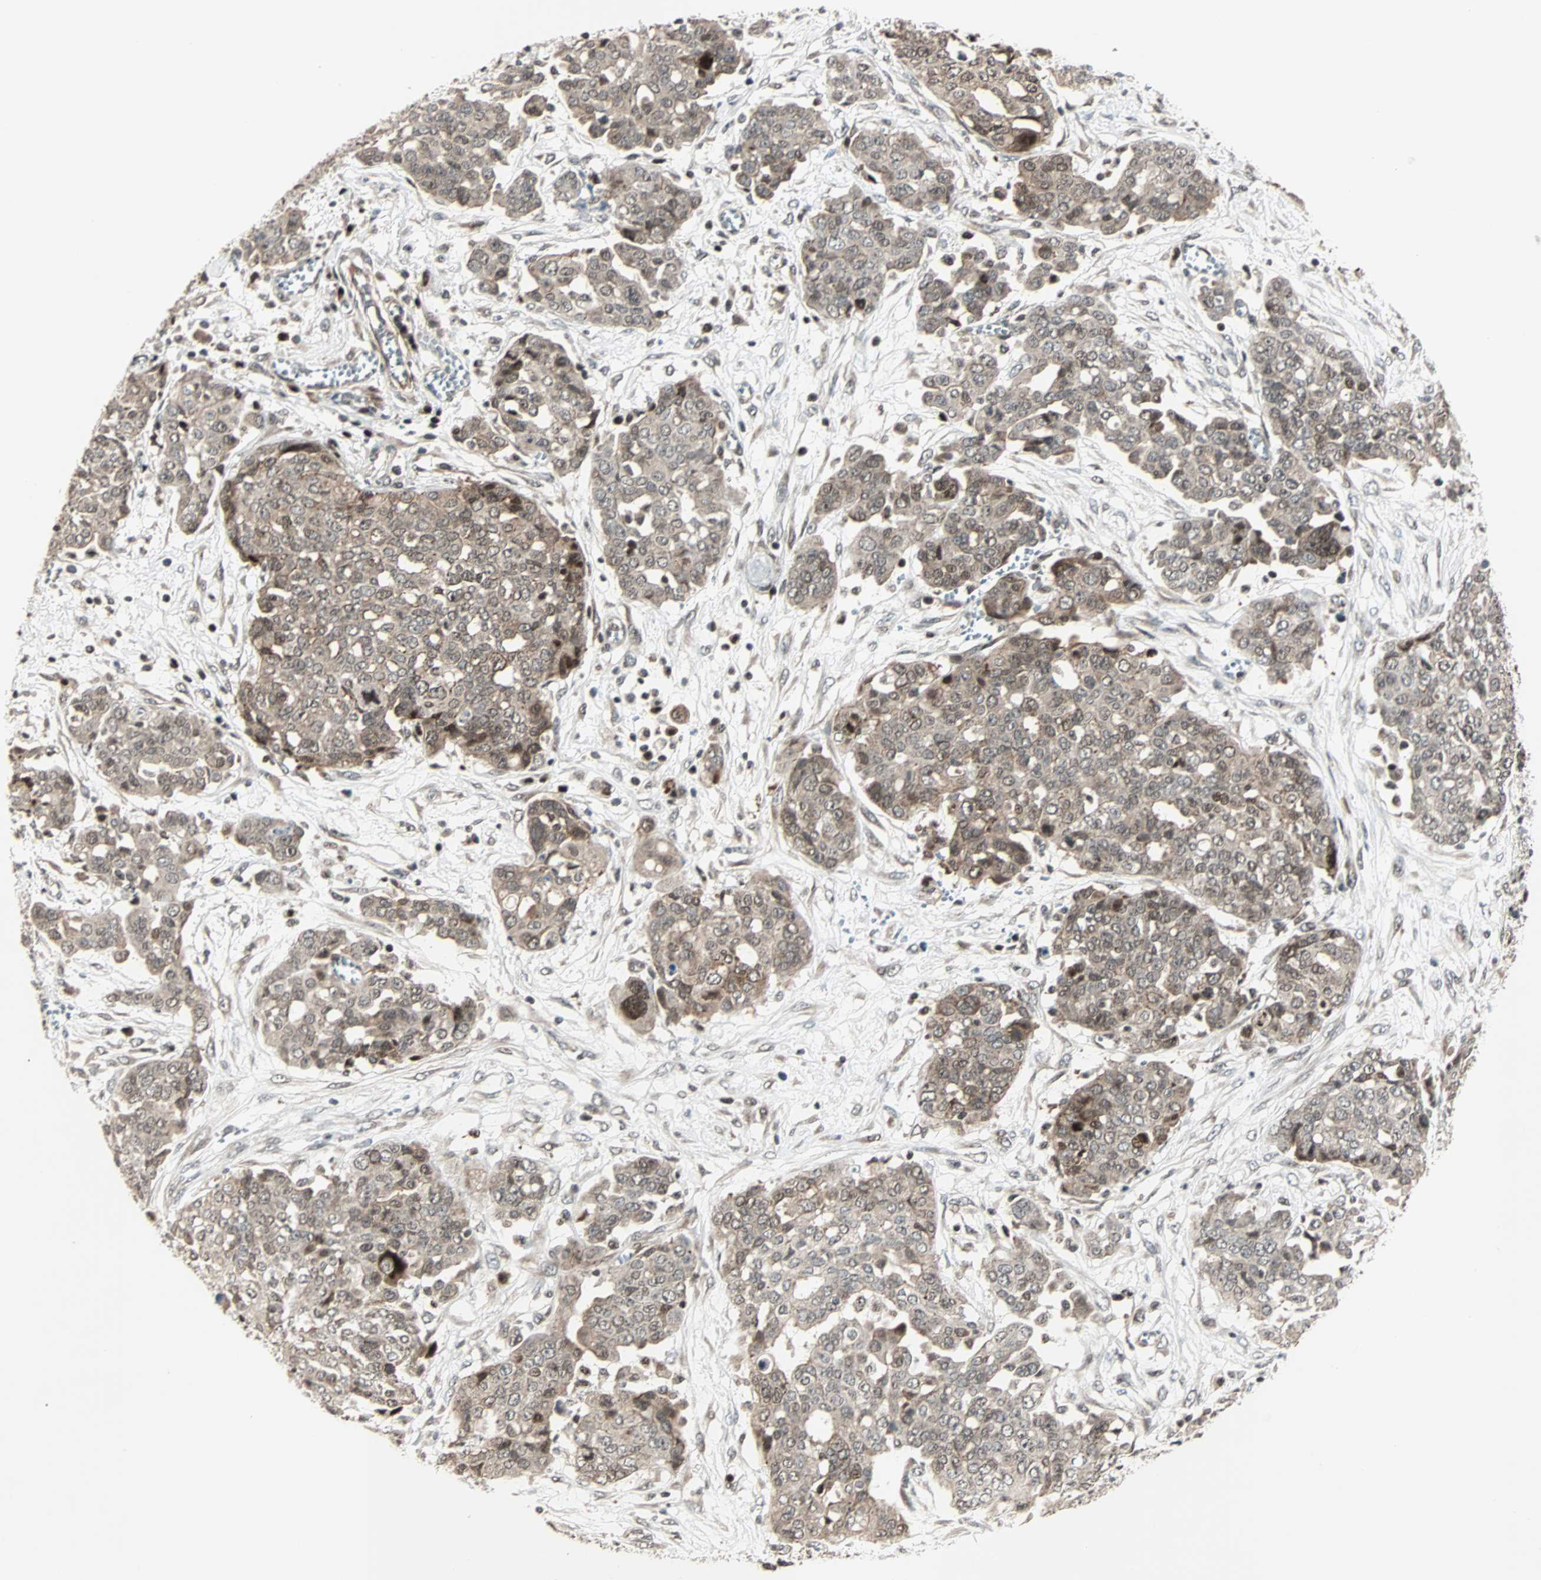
{"staining": {"intensity": "weak", "quantity": ">75%", "location": "cytoplasmic/membranous,nuclear"}, "tissue": "ovarian cancer", "cell_type": "Tumor cells", "image_type": "cancer", "snomed": [{"axis": "morphology", "description": "Cystadenocarcinoma, serous, NOS"}, {"axis": "topography", "description": "Soft tissue"}, {"axis": "topography", "description": "Ovary"}], "caption": "The image exhibits staining of ovarian serous cystadenocarcinoma, revealing weak cytoplasmic/membranous and nuclear protein staining (brown color) within tumor cells. The protein of interest is shown in brown color, while the nuclei are stained blue.", "gene": "CBX4", "patient": {"sex": "female", "age": 57}}